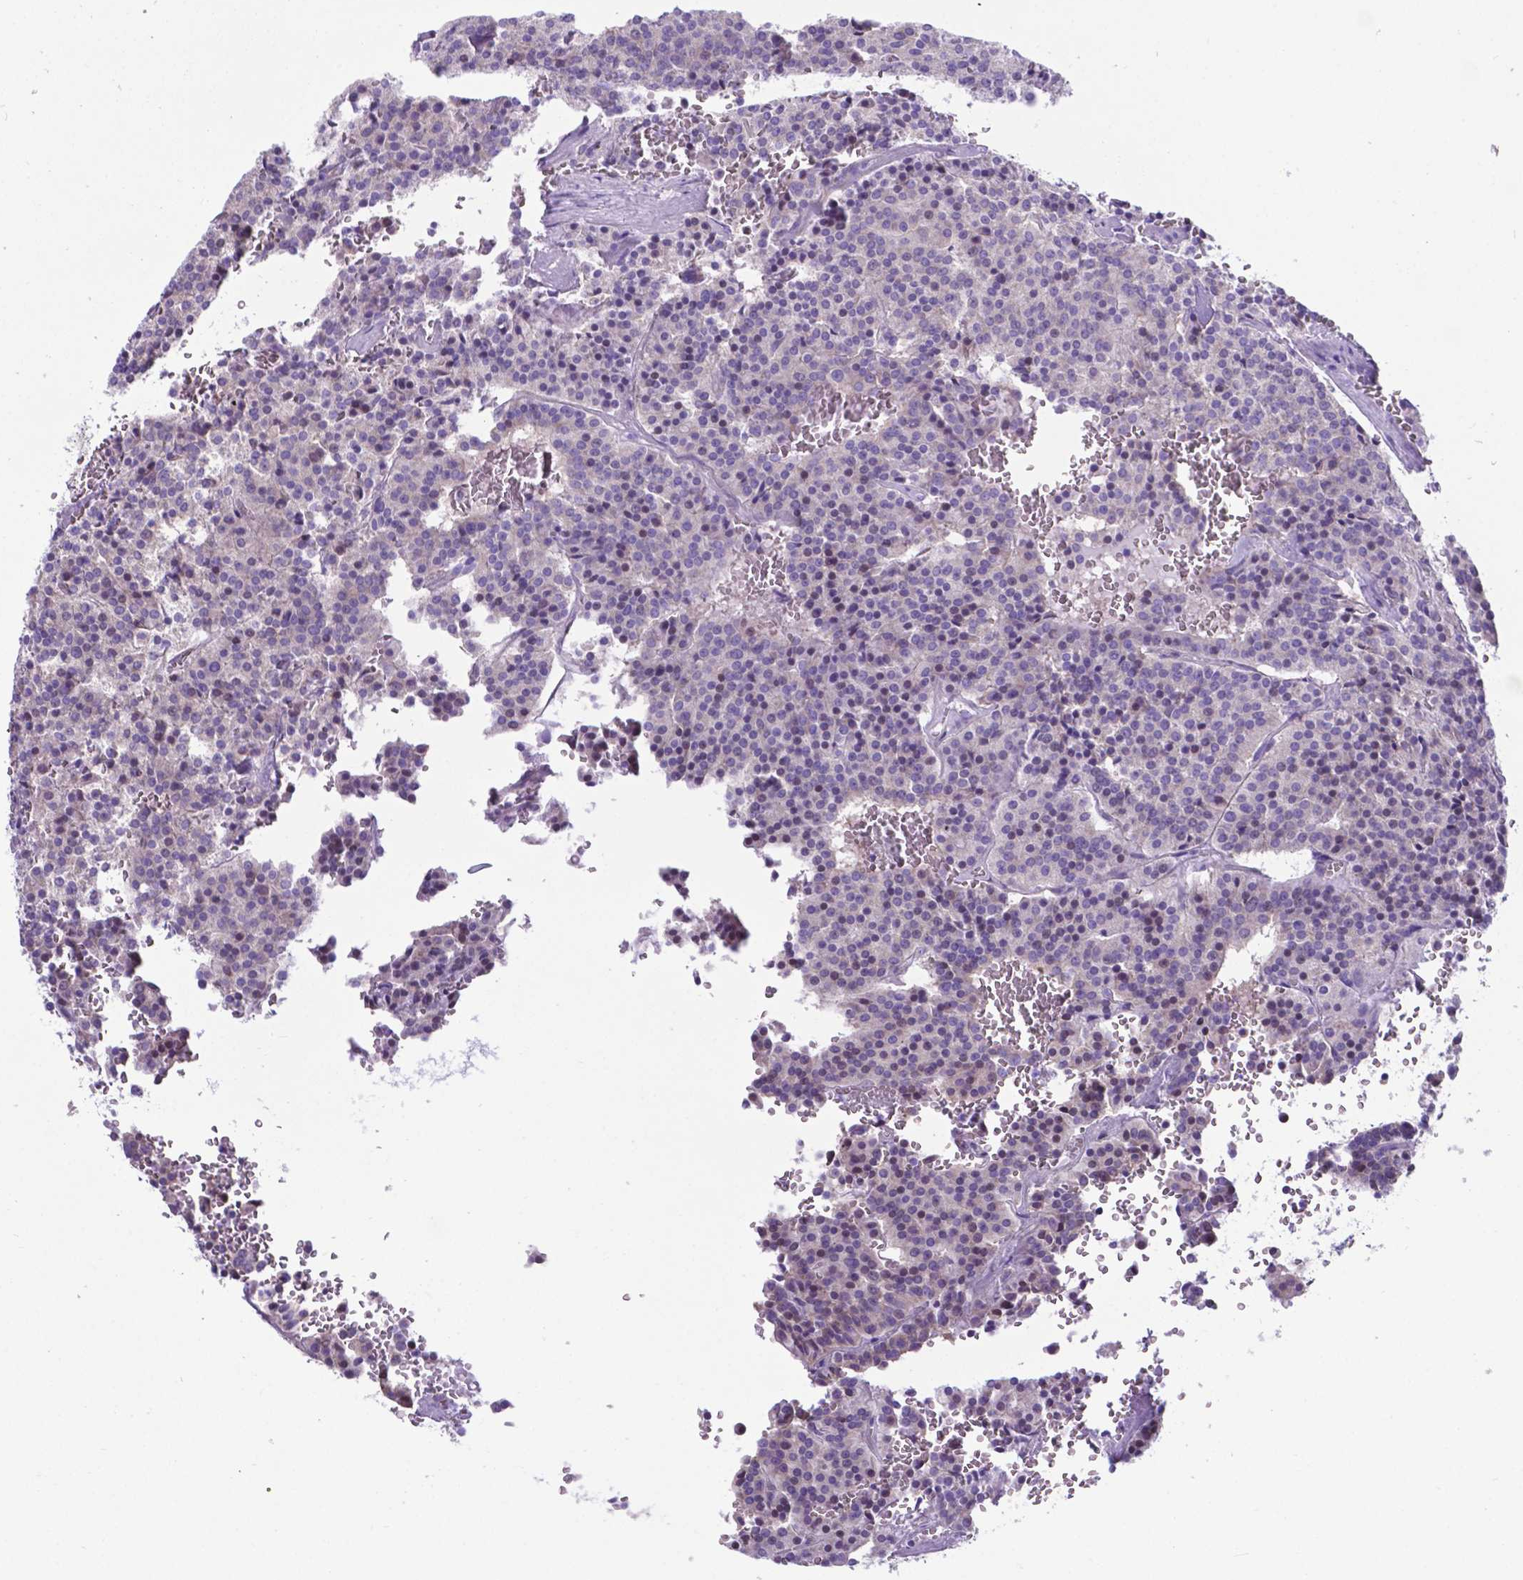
{"staining": {"intensity": "negative", "quantity": "none", "location": "none"}, "tissue": "carcinoid", "cell_type": "Tumor cells", "image_type": "cancer", "snomed": [{"axis": "morphology", "description": "Carcinoid, malignant, NOS"}, {"axis": "topography", "description": "Lung"}], "caption": "High power microscopy photomicrograph of an IHC micrograph of carcinoid (malignant), revealing no significant staining in tumor cells. (Stains: DAB (3,3'-diaminobenzidine) immunohistochemistry with hematoxylin counter stain, Microscopy: brightfield microscopy at high magnification).", "gene": "RPL6", "patient": {"sex": "male", "age": 70}}